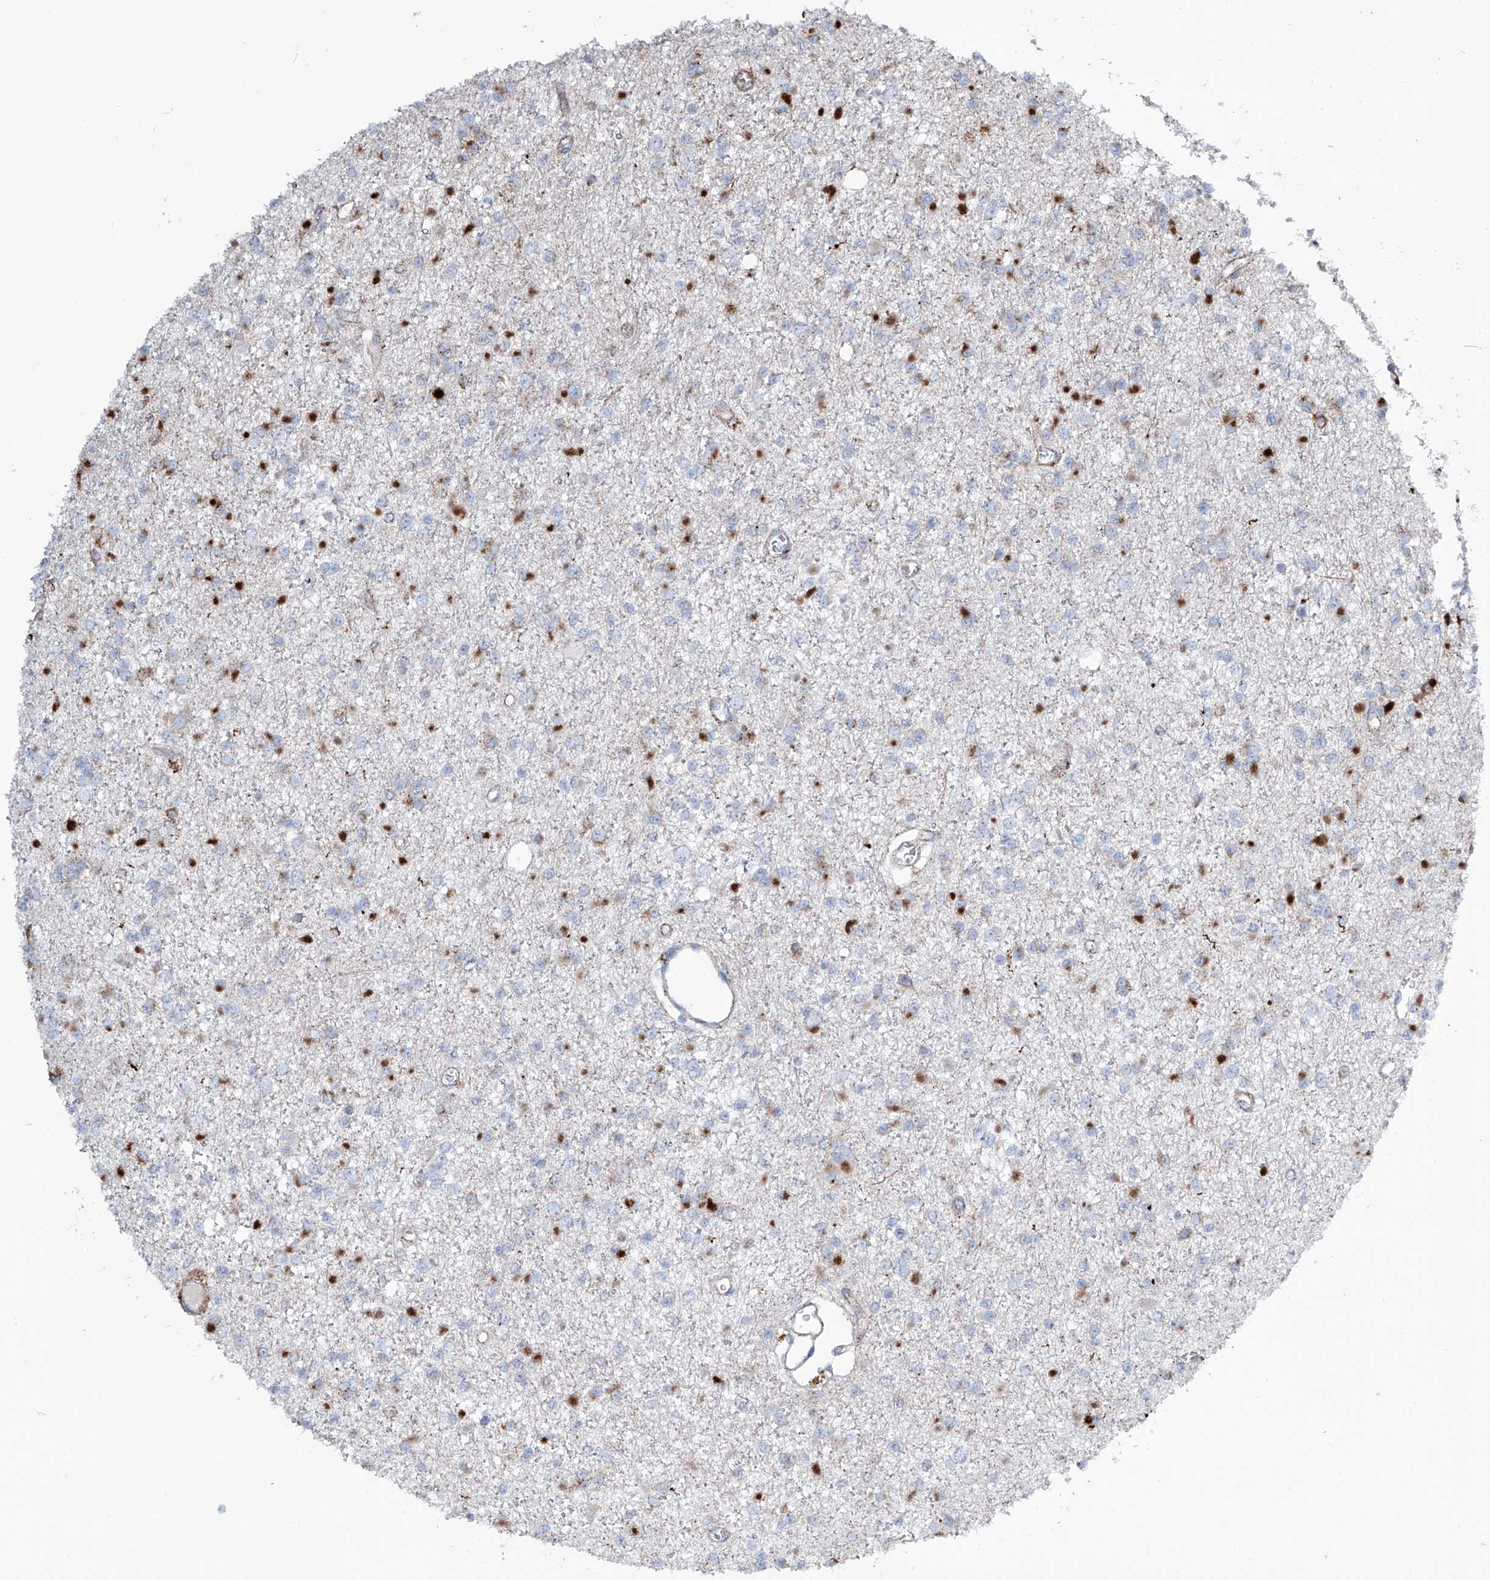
{"staining": {"intensity": "moderate", "quantity": "<25%", "location": "cytoplasmic/membranous"}, "tissue": "glioma", "cell_type": "Tumor cells", "image_type": "cancer", "snomed": [{"axis": "morphology", "description": "Glioma, malignant, Low grade"}, {"axis": "topography", "description": "Brain"}], "caption": "Immunohistochemical staining of human malignant glioma (low-grade) reveals moderate cytoplasmic/membranous protein positivity in approximately <25% of tumor cells.", "gene": "CDH5", "patient": {"sex": "female", "age": 22}}